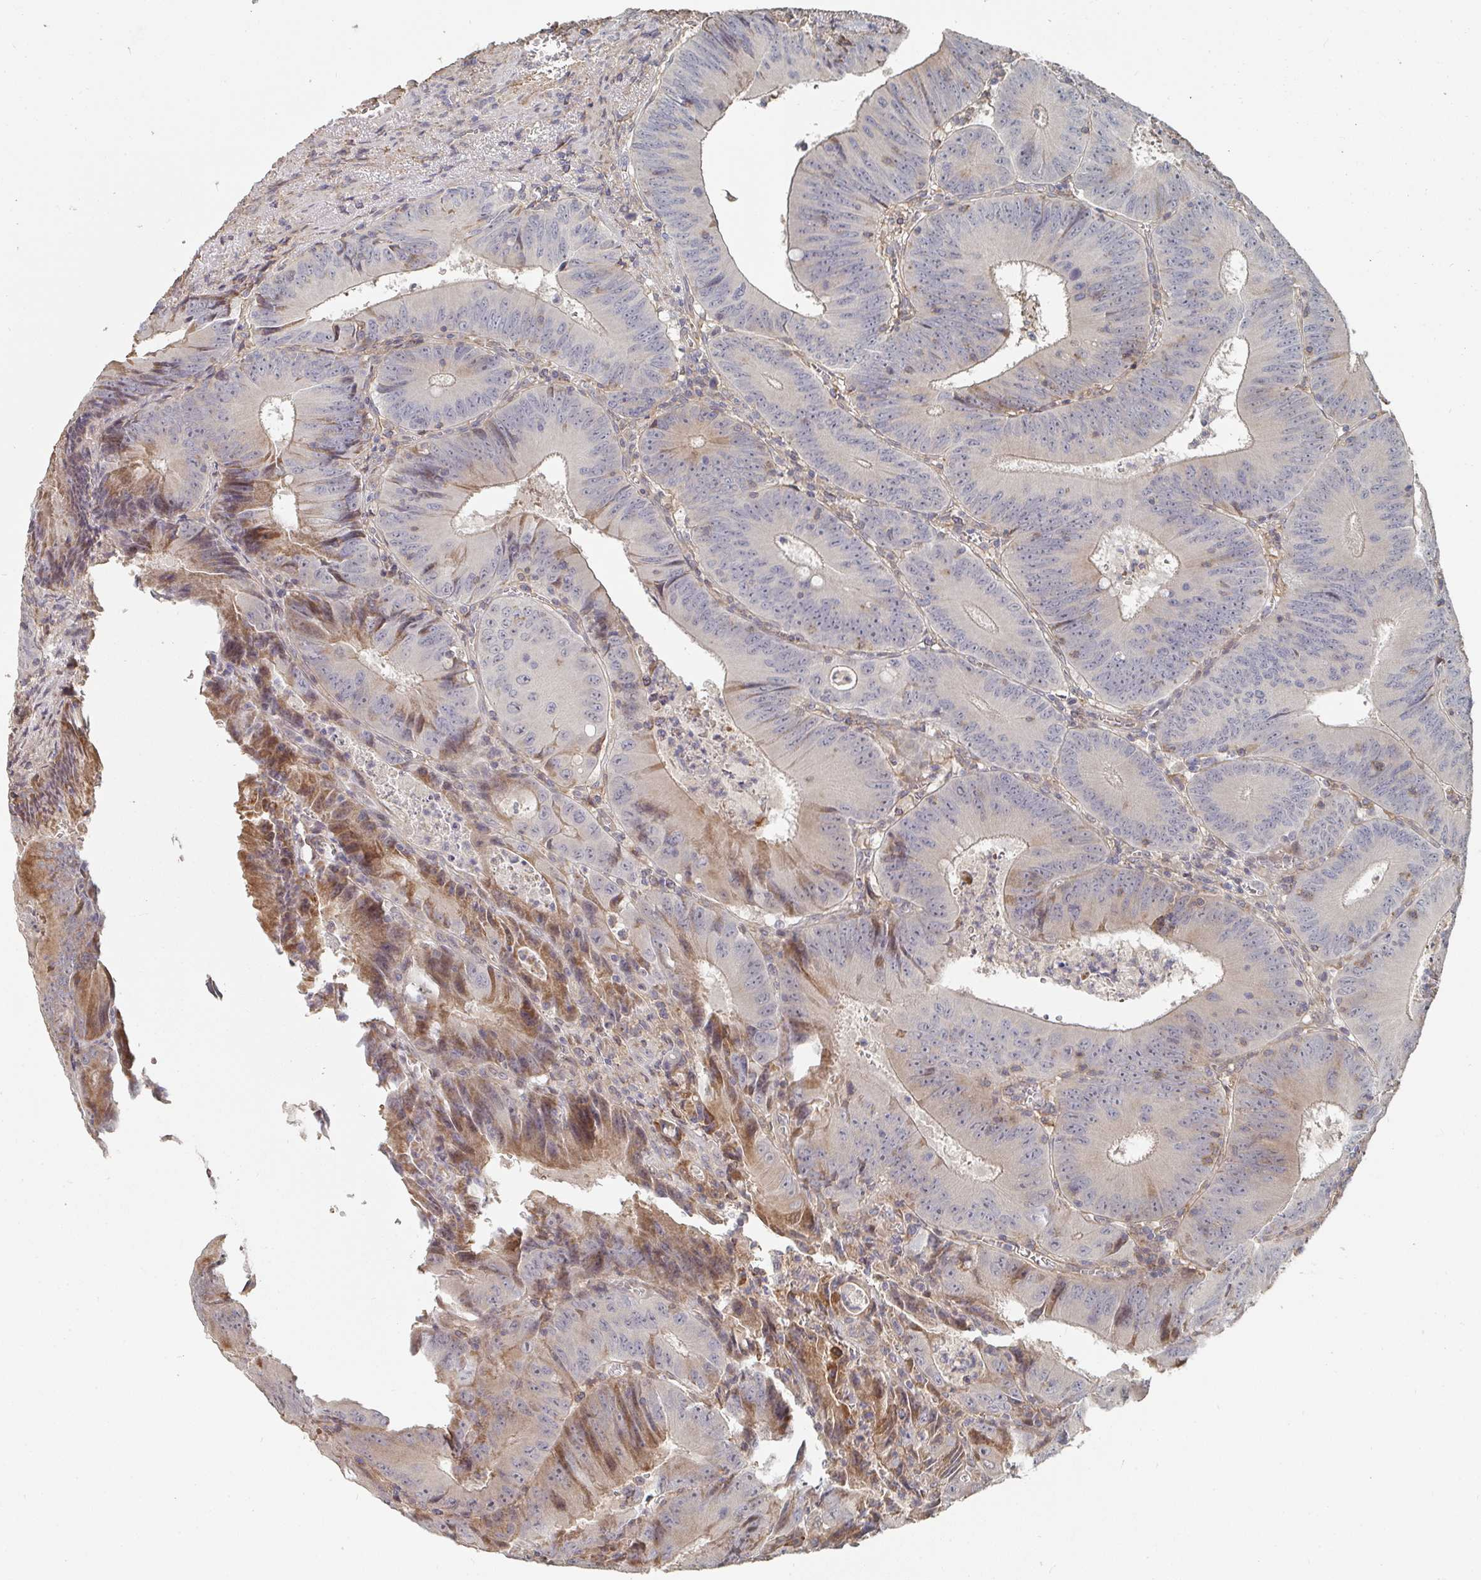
{"staining": {"intensity": "moderate", "quantity": "<25%", "location": "cytoplasmic/membranous"}, "tissue": "colorectal cancer", "cell_type": "Tumor cells", "image_type": "cancer", "snomed": [{"axis": "morphology", "description": "Adenocarcinoma, NOS"}, {"axis": "topography", "description": "Rectum"}], "caption": "Tumor cells show low levels of moderate cytoplasmic/membranous positivity in approximately <25% of cells in colorectal adenocarcinoma.", "gene": "PTEN", "patient": {"sex": "female", "age": 72}}